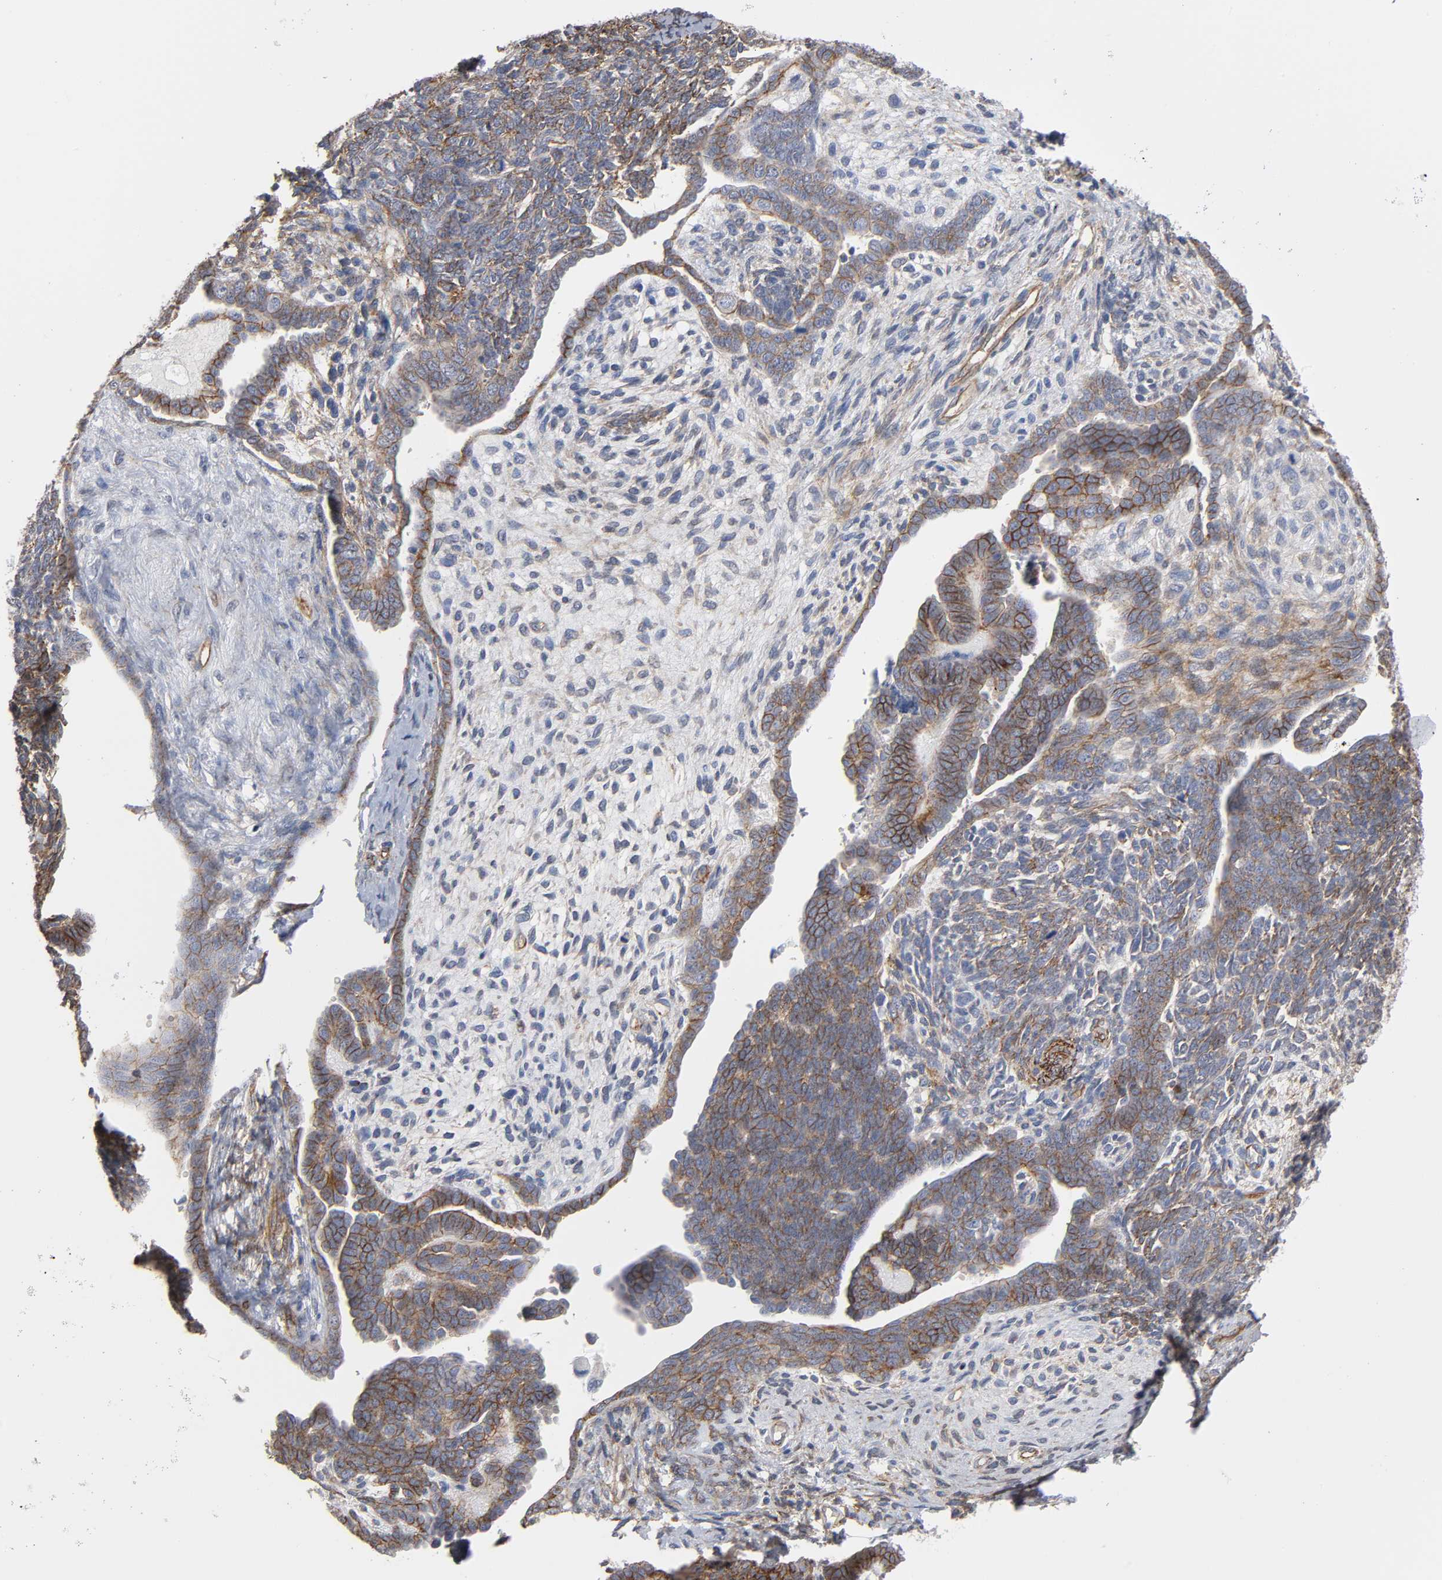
{"staining": {"intensity": "strong", "quantity": ">75%", "location": "cytoplasmic/membranous"}, "tissue": "endometrial cancer", "cell_type": "Tumor cells", "image_type": "cancer", "snomed": [{"axis": "morphology", "description": "Neoplasm, malignant, NOS"}, {"axis": "topography", "description": "Endometrium"}], "caption": "Neoplasm (malignant) (endometrial) stained for a protein displays strong cytoplasmic/membranous positivity in tumor cells.", "gene": "SPTAN1", "patient": {"sex": "female", "age": 74}}